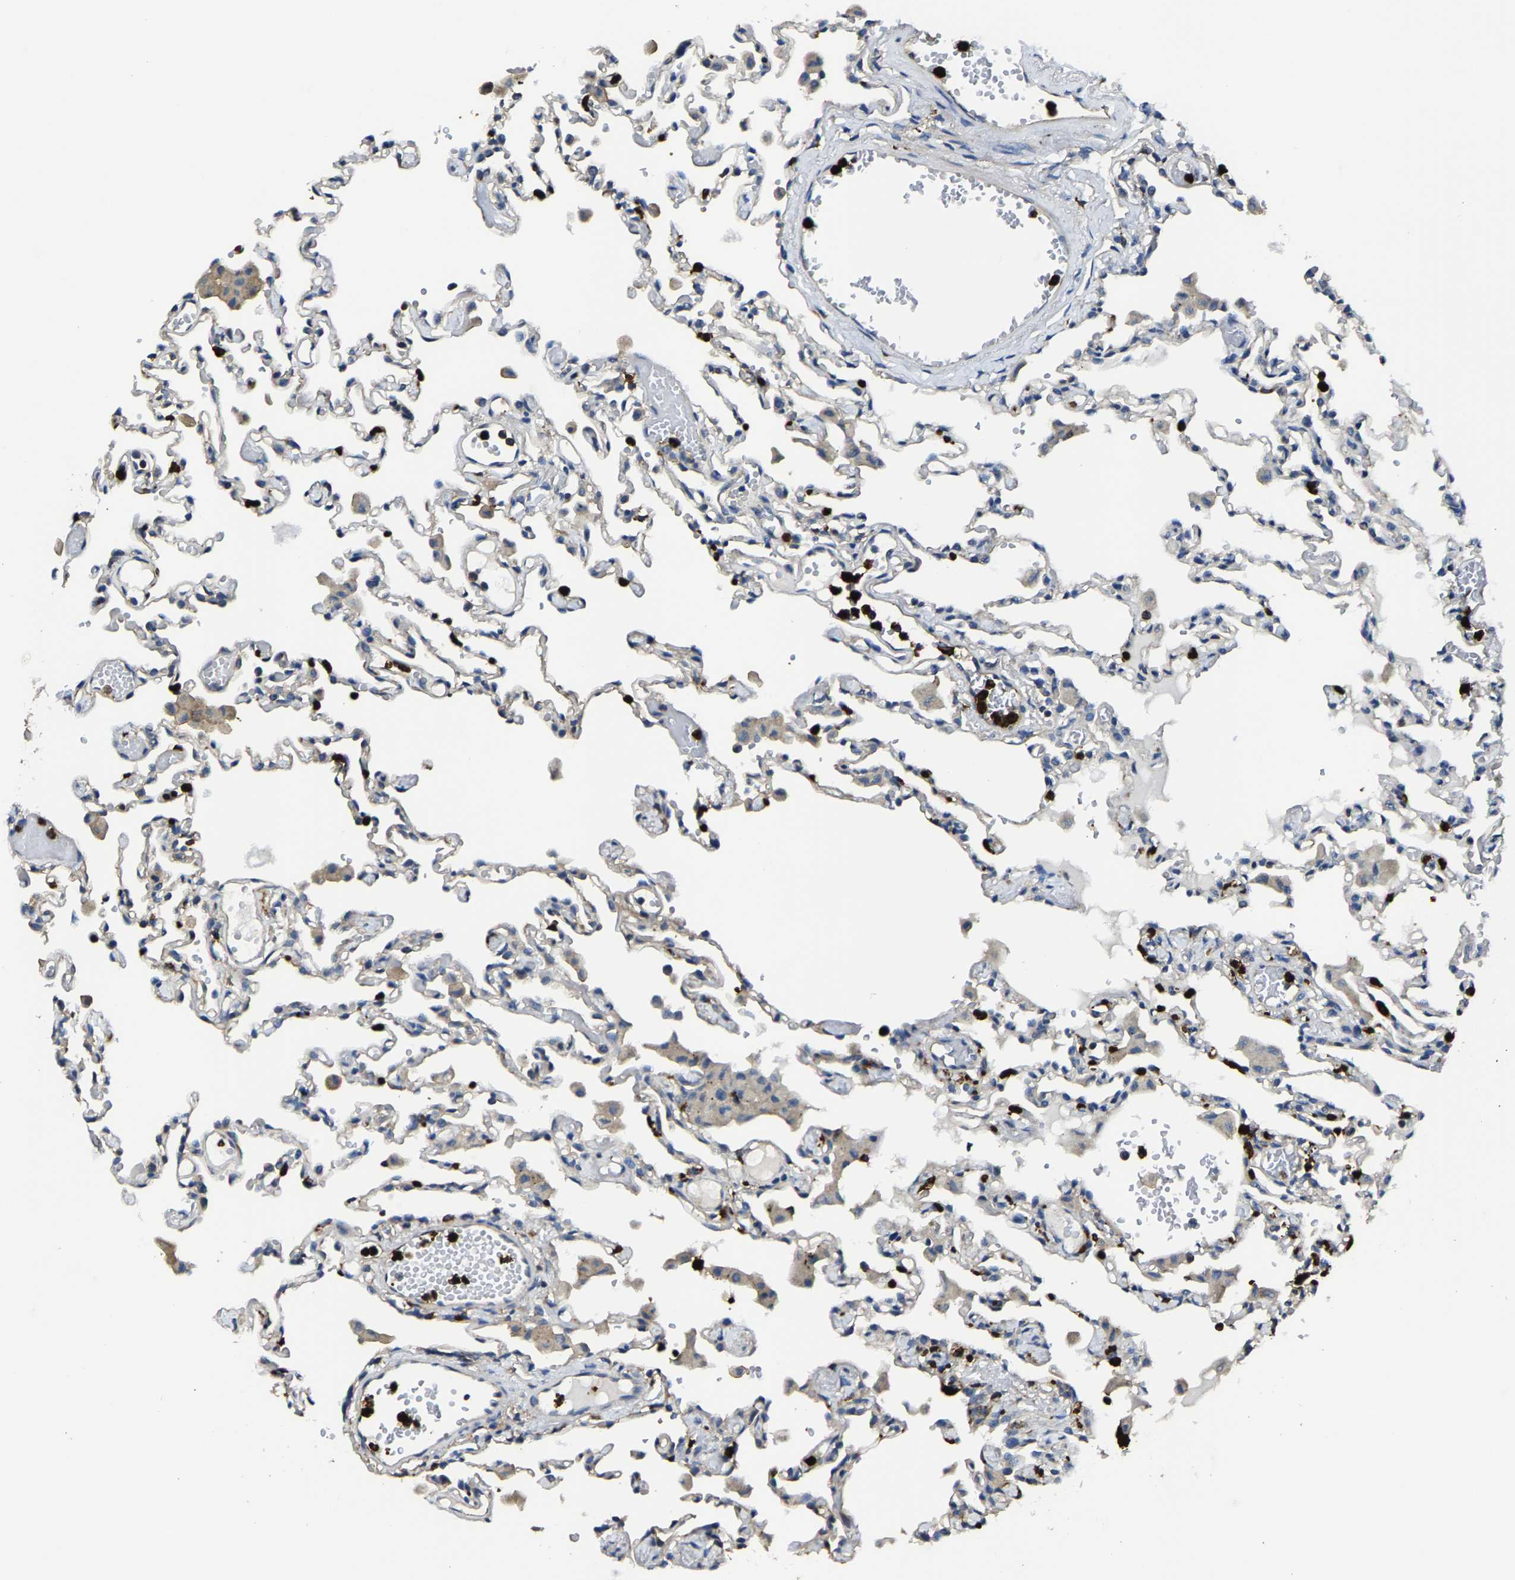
{"staining": {"intensity": "moderate", "quantity": "<25%", "location": "cytoplasmic/membranous"}, "tissue": "lung", "cell_type": "Alveolar cells", "image_type": "normal", "snomed": [{"axis": "morphology", "description": "Normal tissue, NOS"}, {"axis": "topography", "description": "Bronchus"}, {"axis": "topography", "description": "Lung"}], "caption": "Benign lung exhibits moderate cytoplasmic/membranous positivity in approximately <25% of alveolar cells, visualized by immunohistochemistry. The protein of interest is stained brown, and the nuclei are stained in blue (DAB IHC with brightfield microscopy, high magnification).", "gene": "TRAF6", "patient": {"sex": "female", "age": 49}}